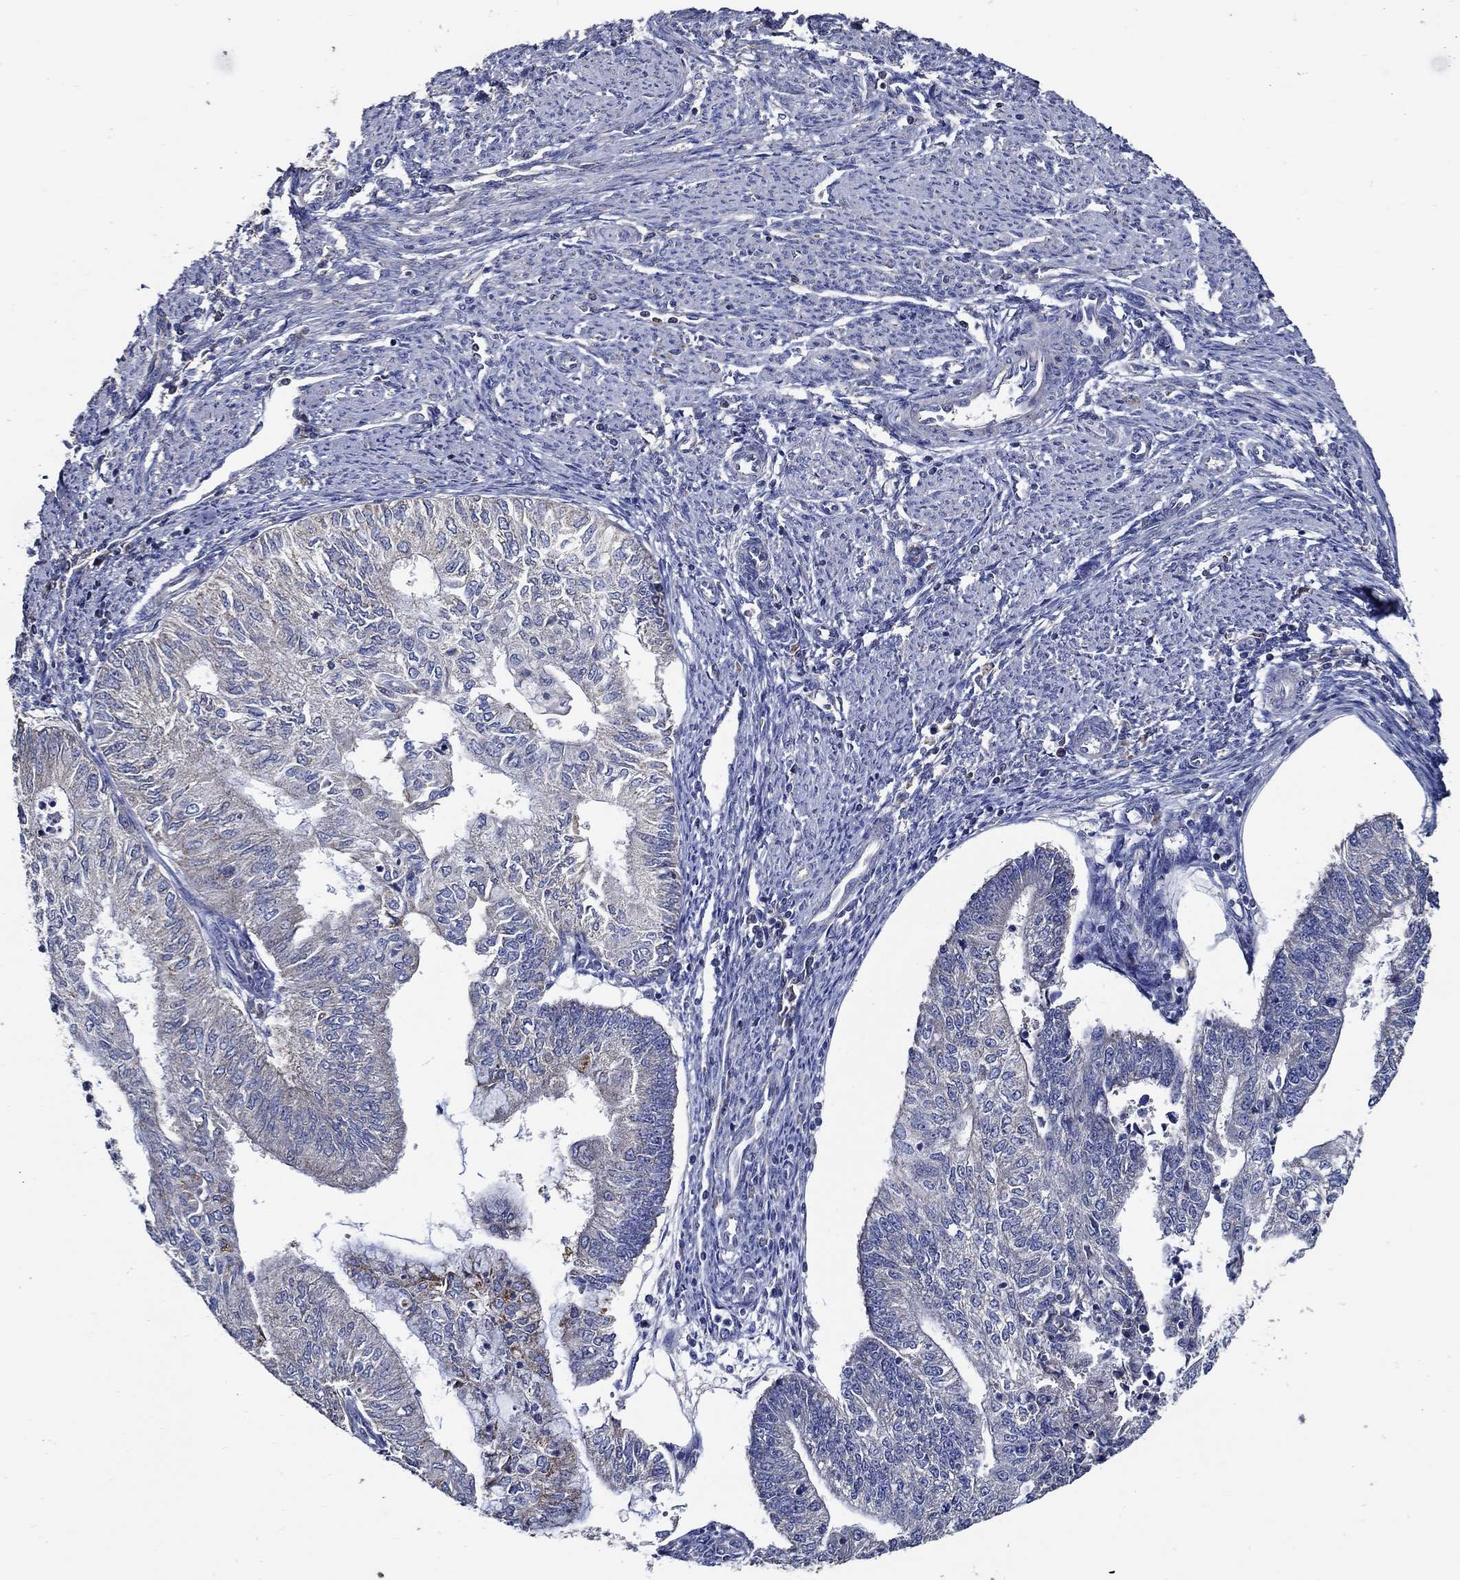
{"staining": {"intensity": "negative", "quantity": "none", "location": "none"}, "tissue": "endometrial cancer", "cell_type": "Tumor cells", "image_type": "cancer", "snomed": [{"axis": "morphology", "description": "Adenocarcinoma, NOS"}, {"axis": "topography", "description": "Endometrium"}], "caption": "Human endometrial adenocarcinoma stained for a protein using immunohistochemistry exhibits no staining in tumor cells.", "gene": "WDR53", "patient": {"sex": "female", "age": 59}}